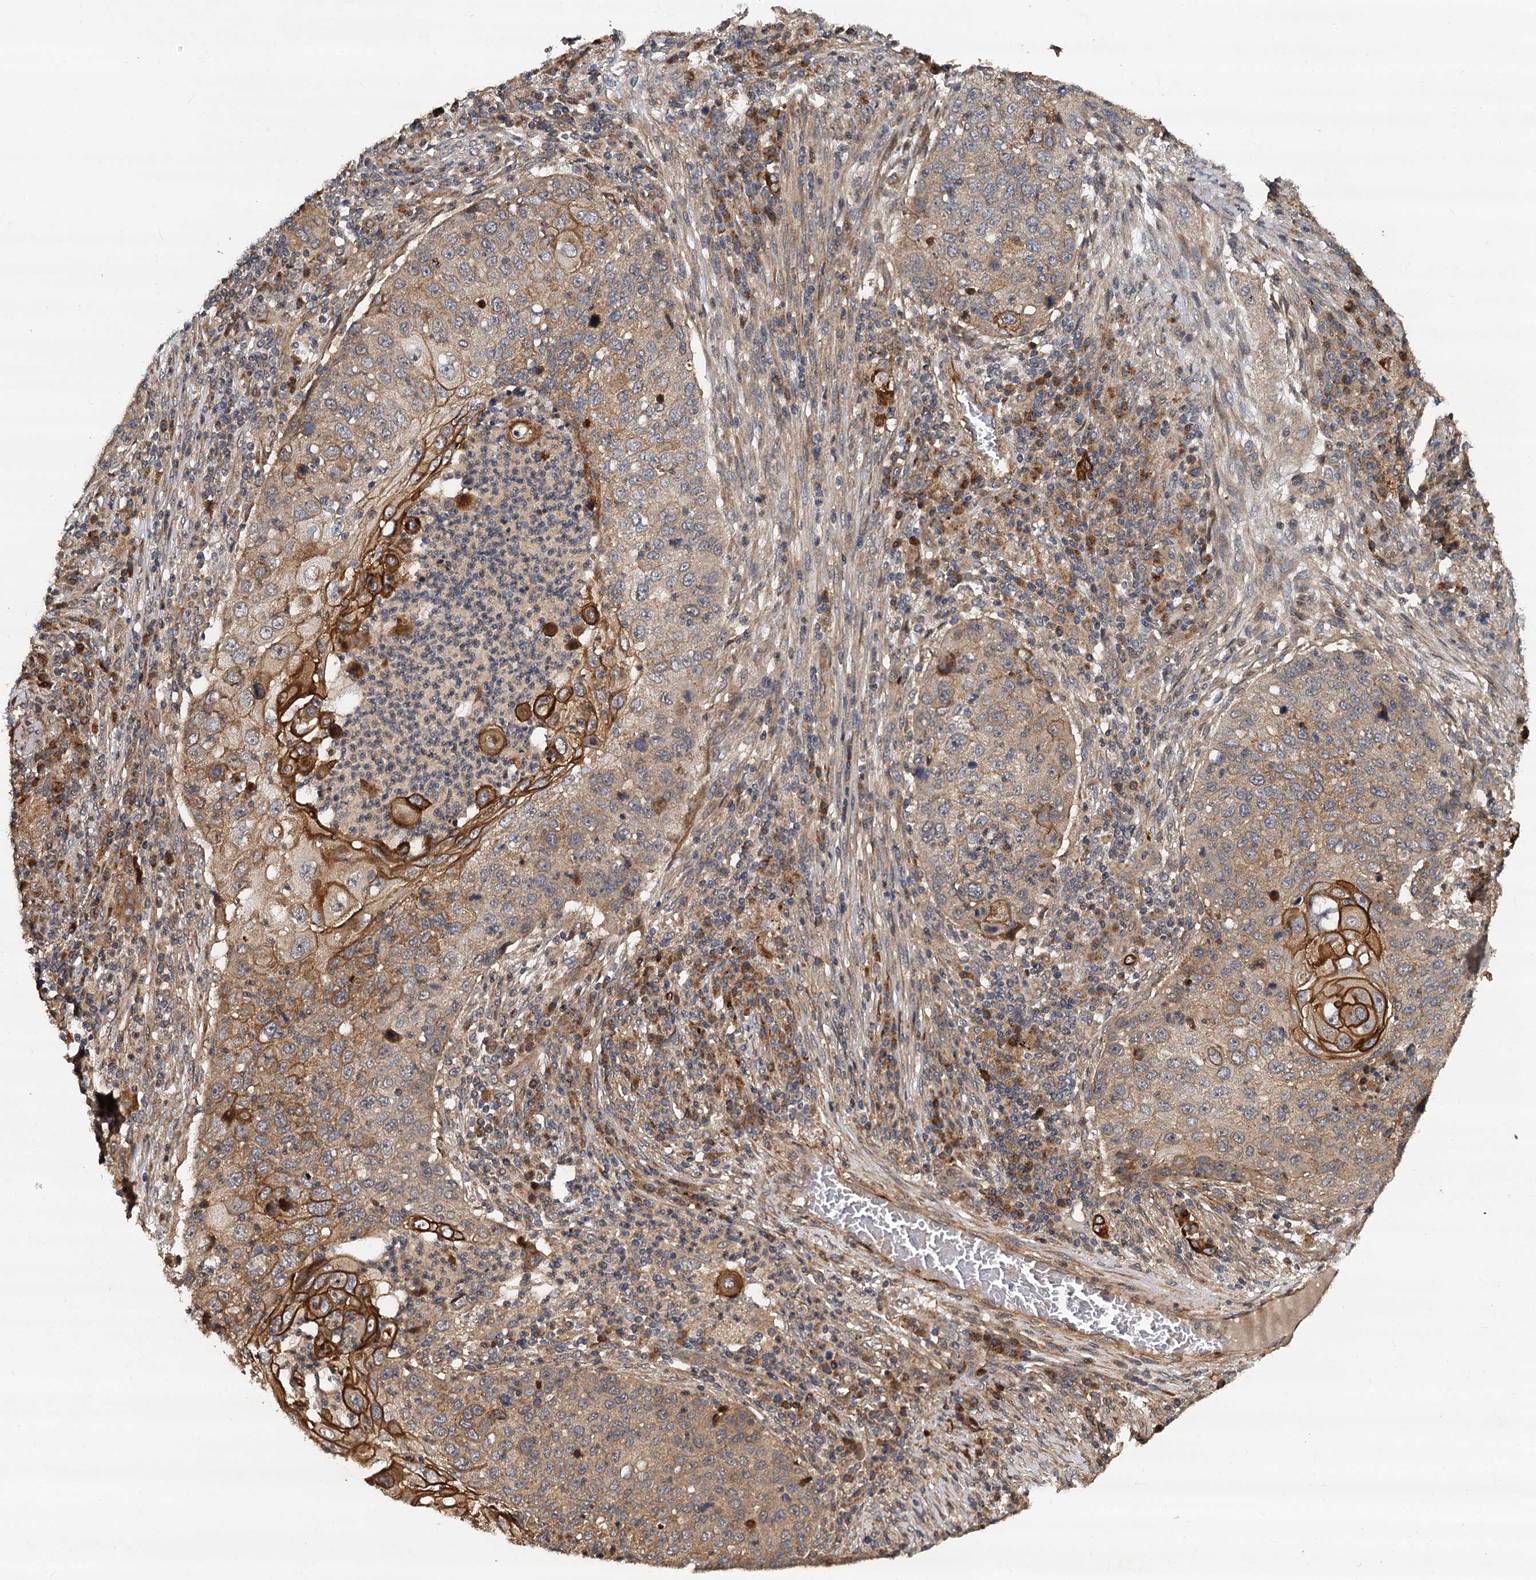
{"staining": {"intensity": "strong", "quantity": "<25%", "location": "cytoplasmic/membranous"}, "tissue": "lung cancer", "cell_type": "Tumor cells", "image_type": "cancer", "snomed": [{"axis": "morphology", "description": "Squamous cell carcinoma, NOS"}, {"axis": "topography", "description": "Lung"}], "caption": "Brown immunohistochemical staining in lung cancer (squamous cell carcinoma) displays strong cytoplasmic/membranous positivity in approximately <25% of tumor cells.", "gene": "LRRK2", "patient": {"sex": "female", "age": 63}}